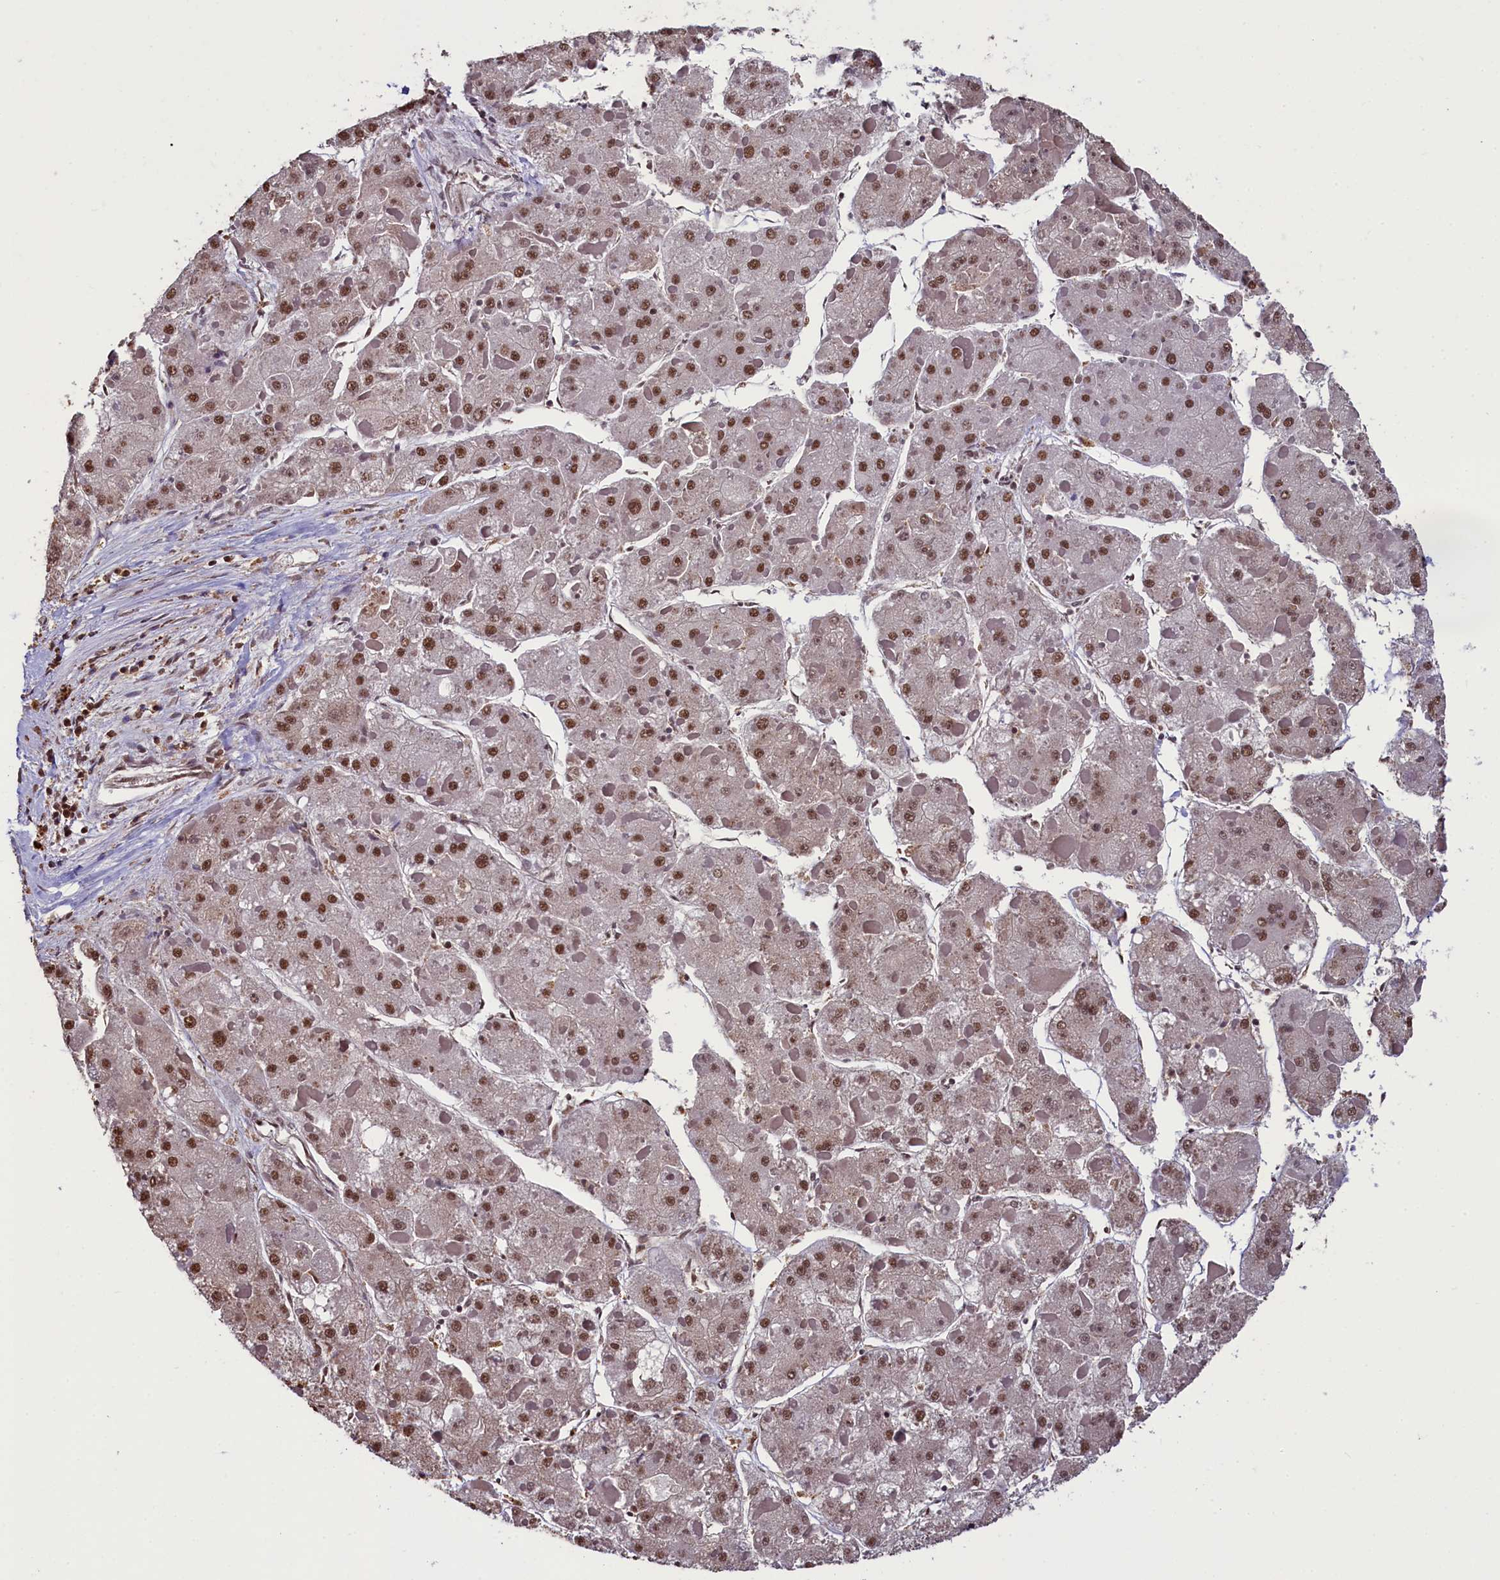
{"staining": {"intensity": "moderate", "quantity": ">75%", "location": "cytoplasmic/membranous,nuclear"}, "tissue": "liver cancer", "cell_type": "Tumor cells", "image_type": "cancer", "snomed": [{"axis": "morphology", "description": "Carcinoma, Hepatocellular, NOS"}, {"axis": "topography", "description": "Liver"}], "caption": "This histopathology image demonstrates liver cancer stained with immunohistochemistry (IHC) to label a protein in brown. The cytoplasmic/membranous and nuclear of tumor cells show moderate positivity for the protein. Nuclei are counter-stained blue.", "gene": "SNRPD2", "patient": {"sex": "female", "age": 73}}